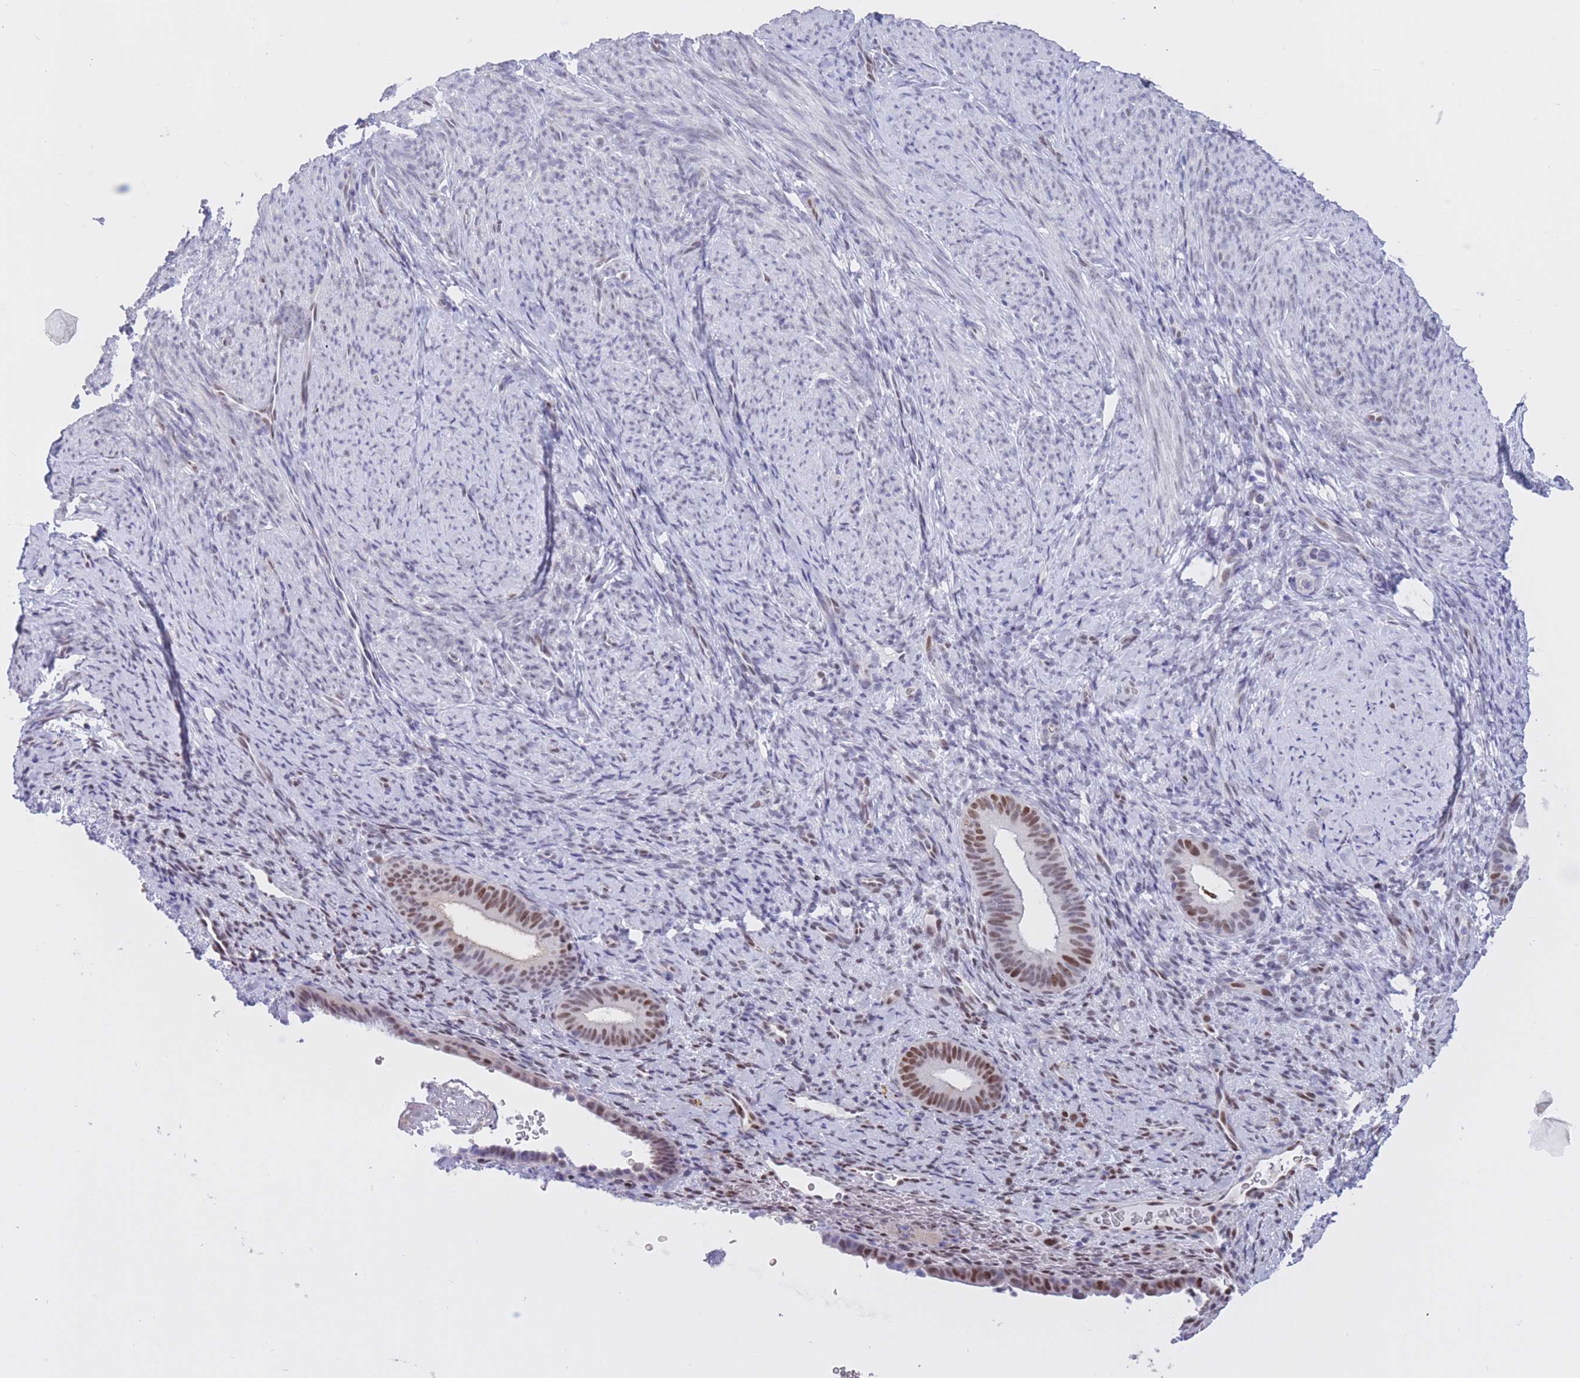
{"staining": {"intensity": "moderate", "quantity": "25%-75%", "location": "nuclear"}, "tissue": "endometrium", "cell_type": "Cells in endometrial stroma", "image_type": "normal", "snomed": [{"axis": "morphology", "description": "Normal tissue, NOS"}, {"axis": "topography", "description": "Endometrium"}], "caption": "Protein analysis of benign endometrium displays moderate nuclear positivity in about 25%-75% of cells in endometrial stroma.", "gene": "NASP", "patient": {"sex": "female", "age": 65}}